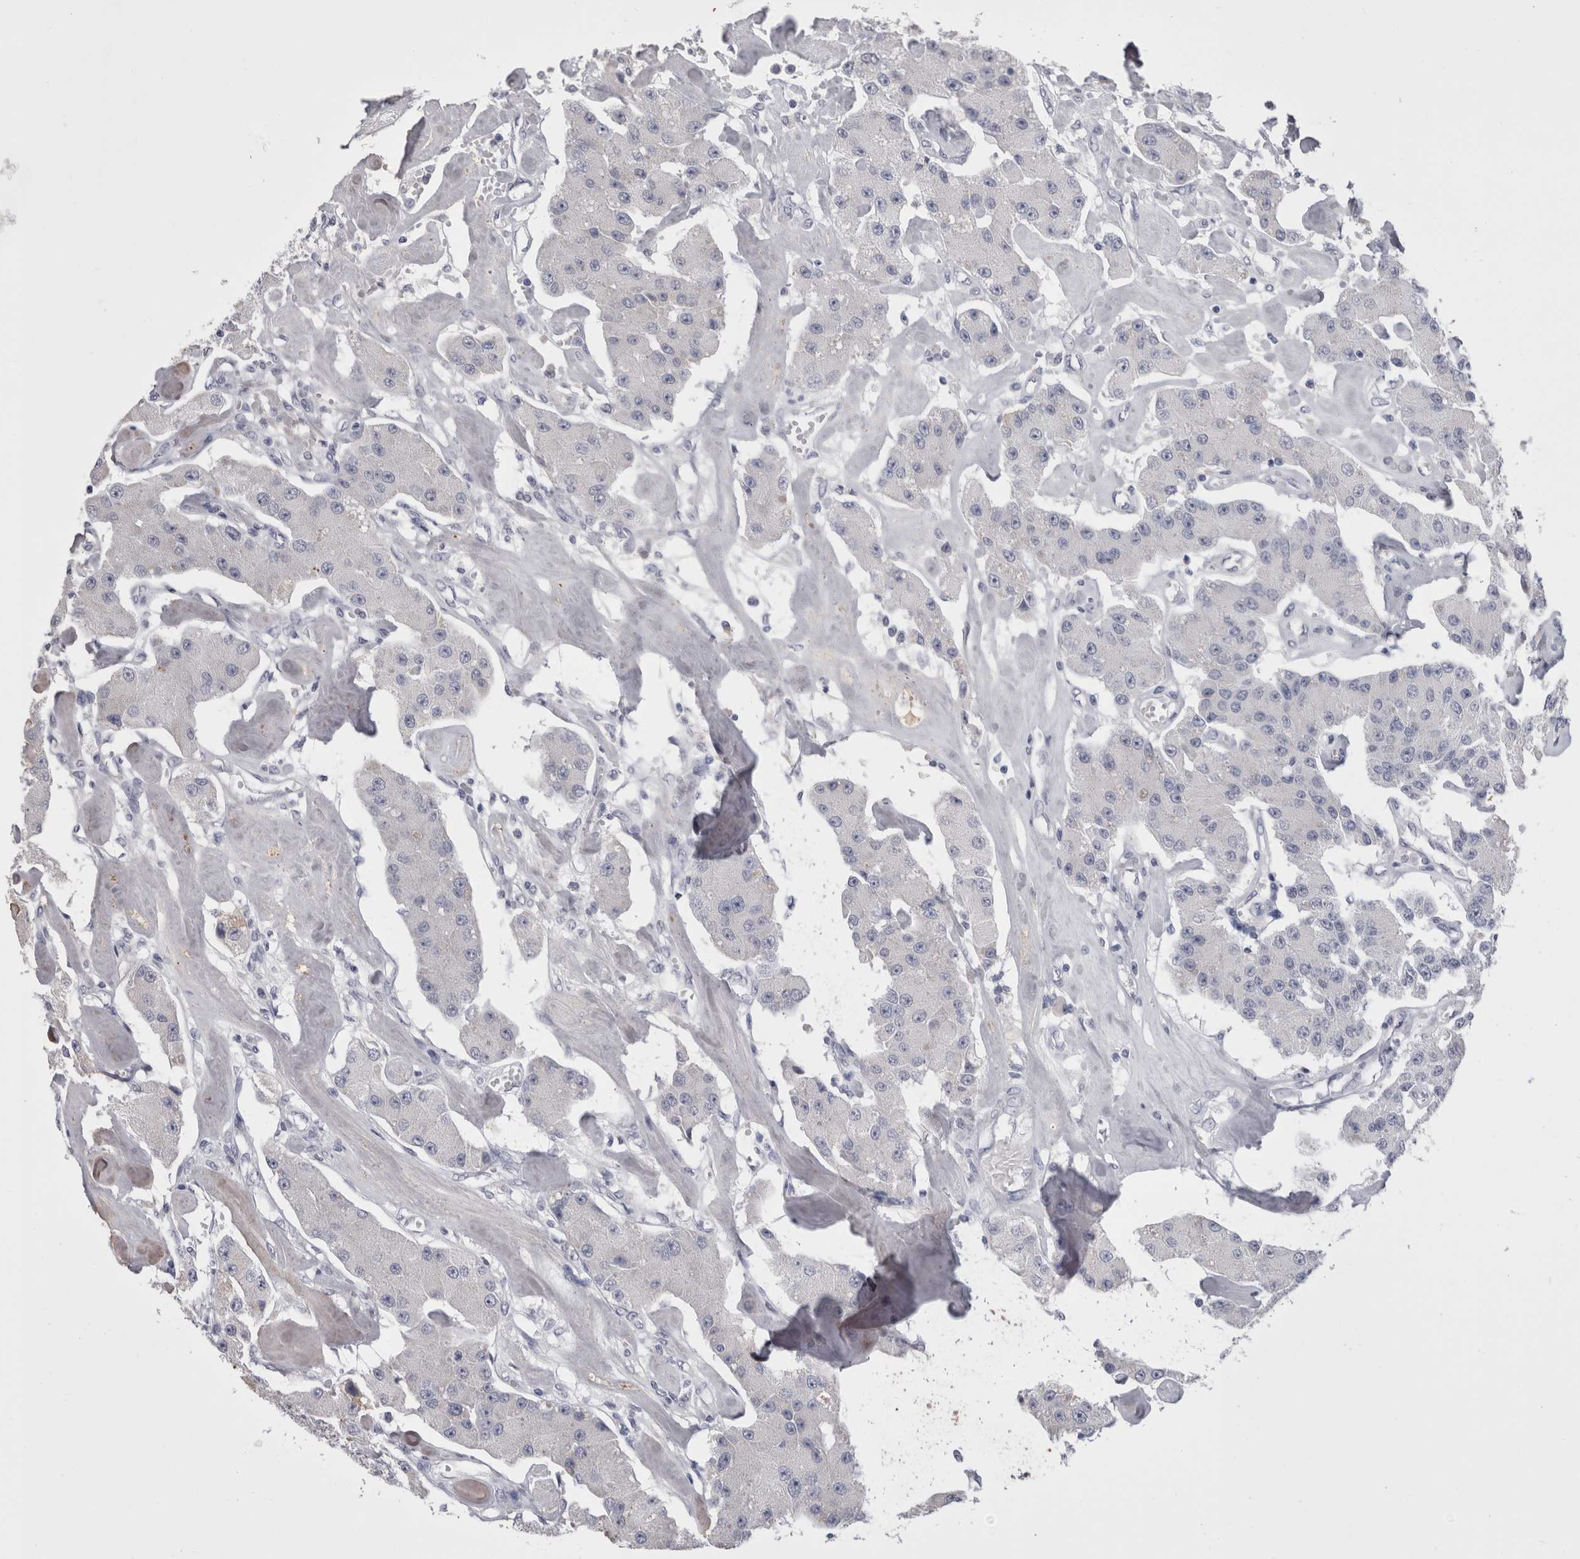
{"staining": {"intensity": "negative", "quantity": "none", "location": "none"}, "tissue": "carcinoid", "cell_type": "Tumor cells", "image_type": "cancer", "snomed": [{"axis": "morphology", "description": "Carcinoid, malignant, NOS"}, {"axis": "topography", "description": "Pancreas"}], "caption": "This histopathology image is of carcinoid (malignant) stained with immunohistochemistry to label a protein in brown with the nuclei are counter-stained blue. There is no expression in tumor cells.", "gene": "CDHR5", "patient": {"sex": "male", "age": 41}}